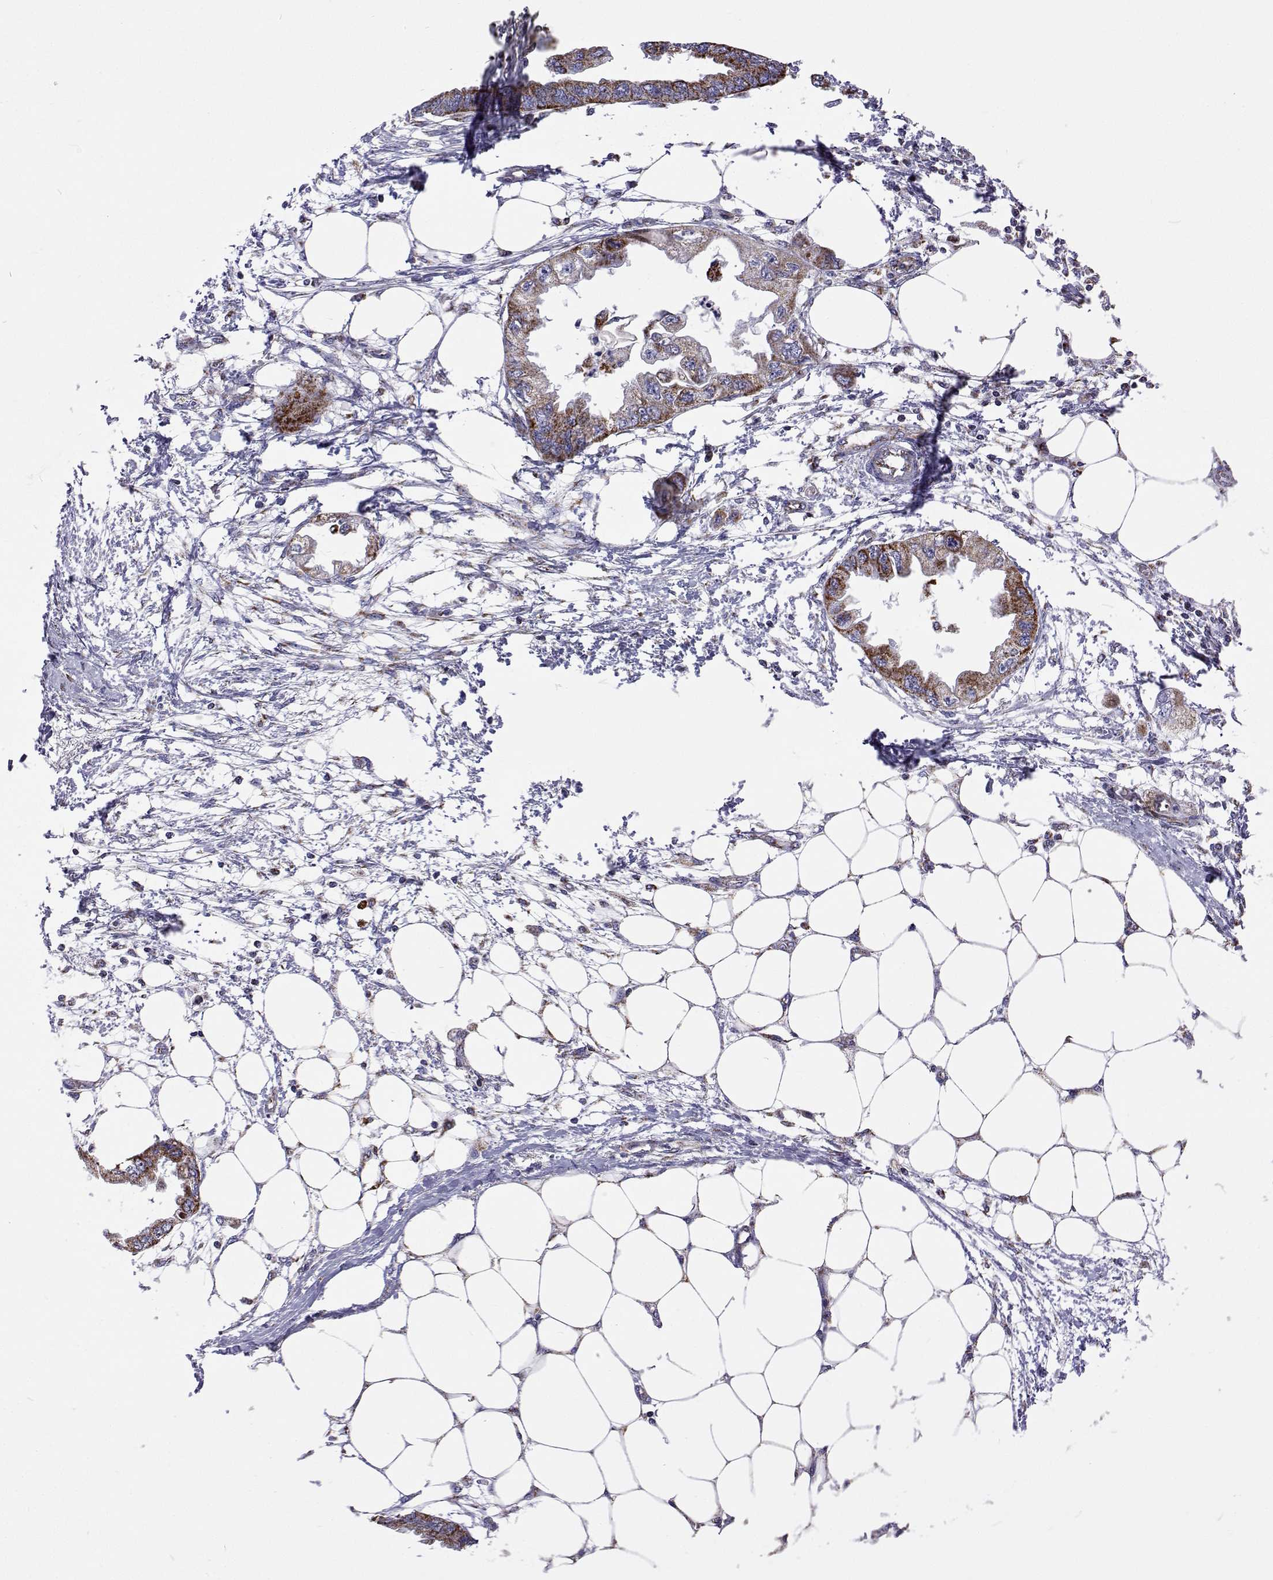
{"staining": {"intensity": "moderate", "quantity": ">75%", "location": "cytoplasmic/membranous"}, "tissue": "endometrial cancer", "cell_type": "Tumor cells", "image_type": "cancer", "snomed": [{"axis": "morphology", "description": "Adenocarcinoma, NOS"}, {"axis": "morphology", "description": "Adenocarcinoma, metastatic, NOS"}, {"axis": "topography", "description": "Adipose tissue"}, {"axis": "topography", "description": "Endometrium"}], "caption": "Endometrial cancer stained with a protein marker shows moderate staining in tumor cells.", "gene": "MCCC2", "patient": {"sex": "female", "age": 67}}